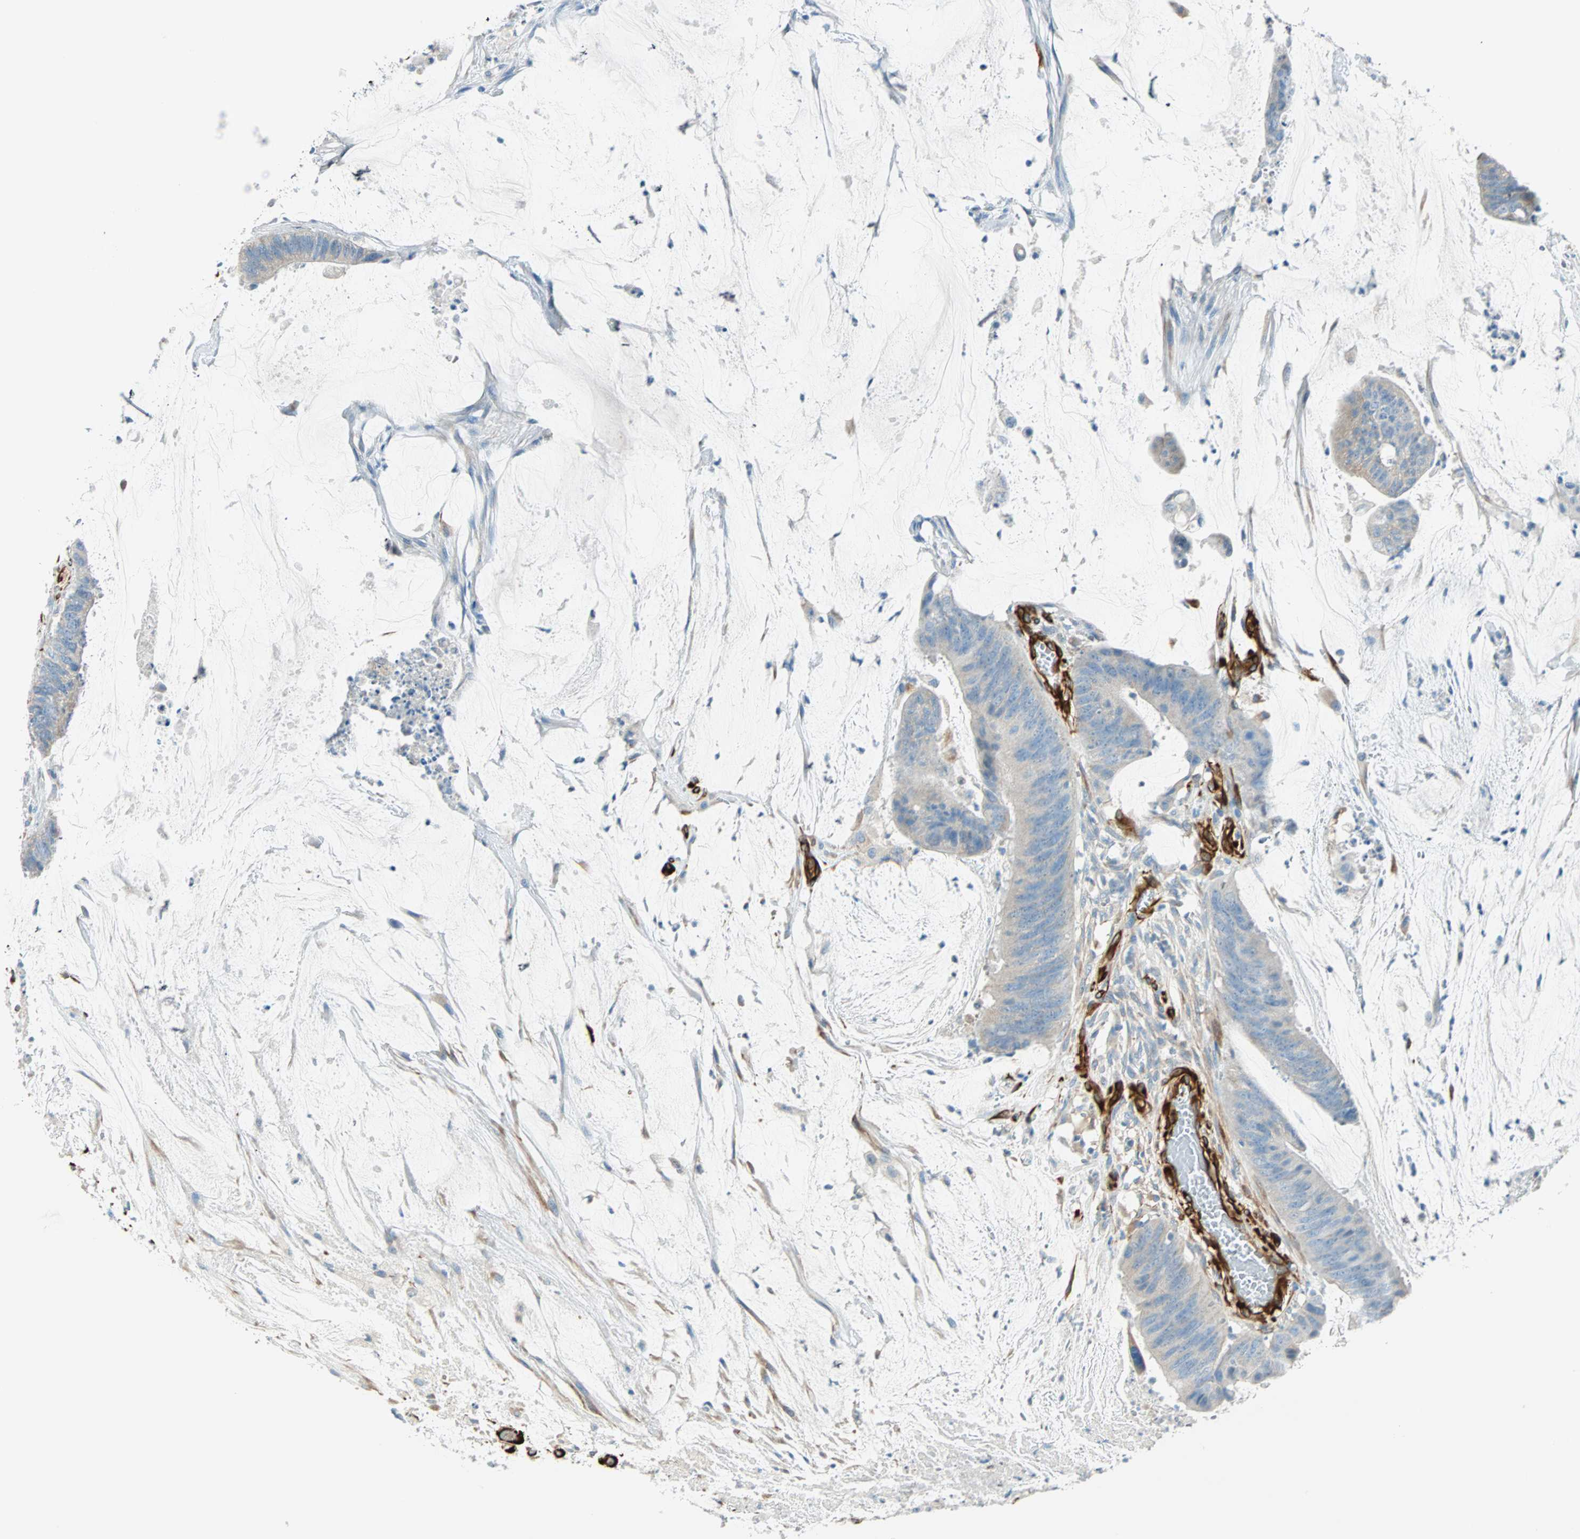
{"staining": {"intensity": "weak", "quantity": "<25%", "location": "cytoplasmic/membranous"}, "tissue": "colorectal cancer", "cell_type": "Tumor cells", "image_type": "cancer", "snomed": [{"axis": "morphology", "description": "Adenocarcinoma, NOS"}, {"axis": "topography", "description": "Rectum"}], "caption": "DAB immunohistochemical staining of colorectal adenocarcinoma reveals no significant staining in tumor cells.", "gene": "NES", "patient": {"sex": "female", "age": 66}}